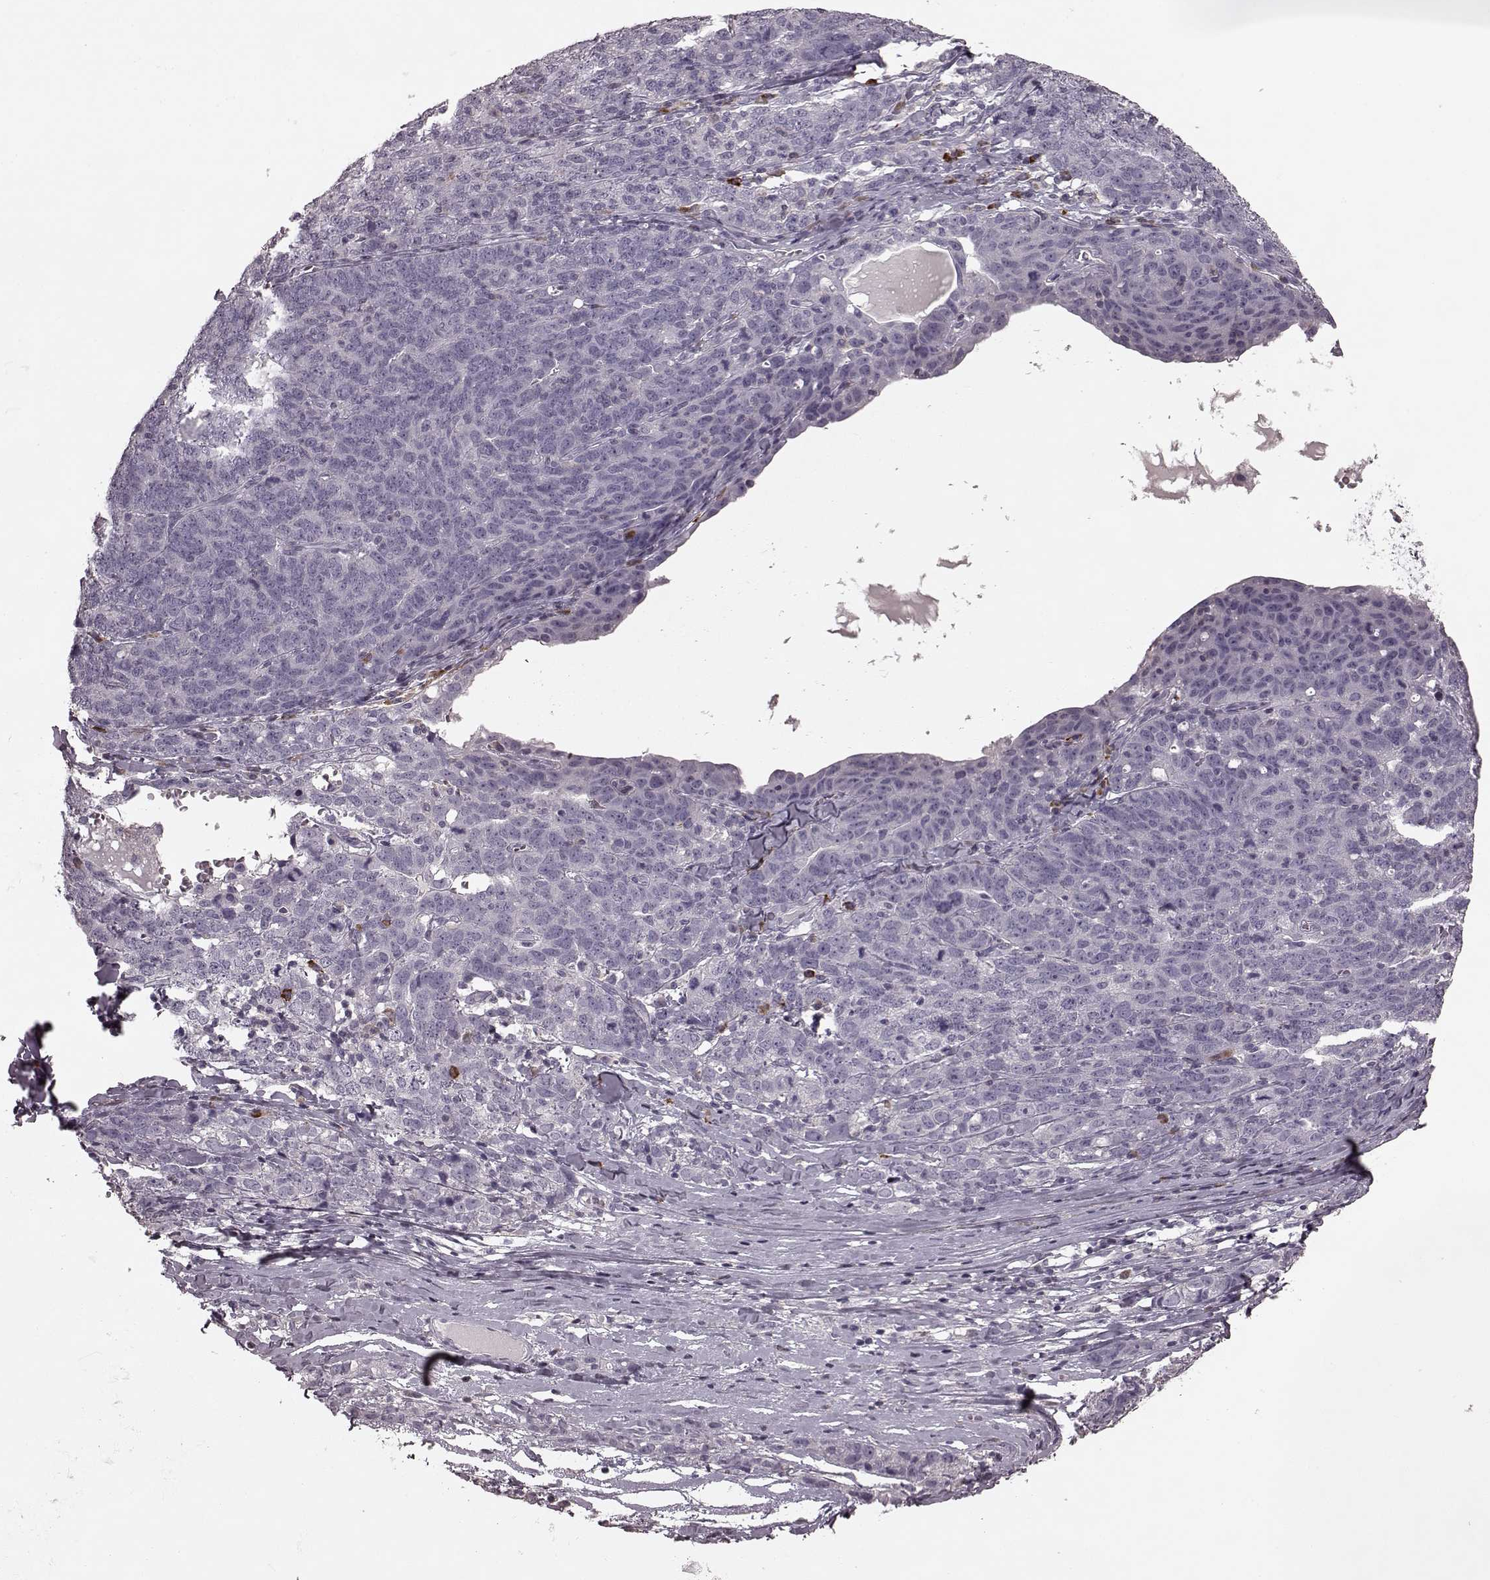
{"staining": {"intensity": "negative", "quantity": "none", "location": "none"}, "tissue": "ovarian cancer", "cell_type": "Tumor cells", "image_type": "cancer", "snomed": [{"axis": "morphology", "description": "Cystadenocarcinoma, serous, NOS"}, {"axis": "topography", "description": "Ovary"}], "caption": "An IHC histopathology image of serous cystadenocarcinoma (ovarian) is shown. There is no staining in tumor cells of serous cystadenocarcinoma (ovarian).", "gene": "CD28", "patient": {"sex": "female", "age": 71}}